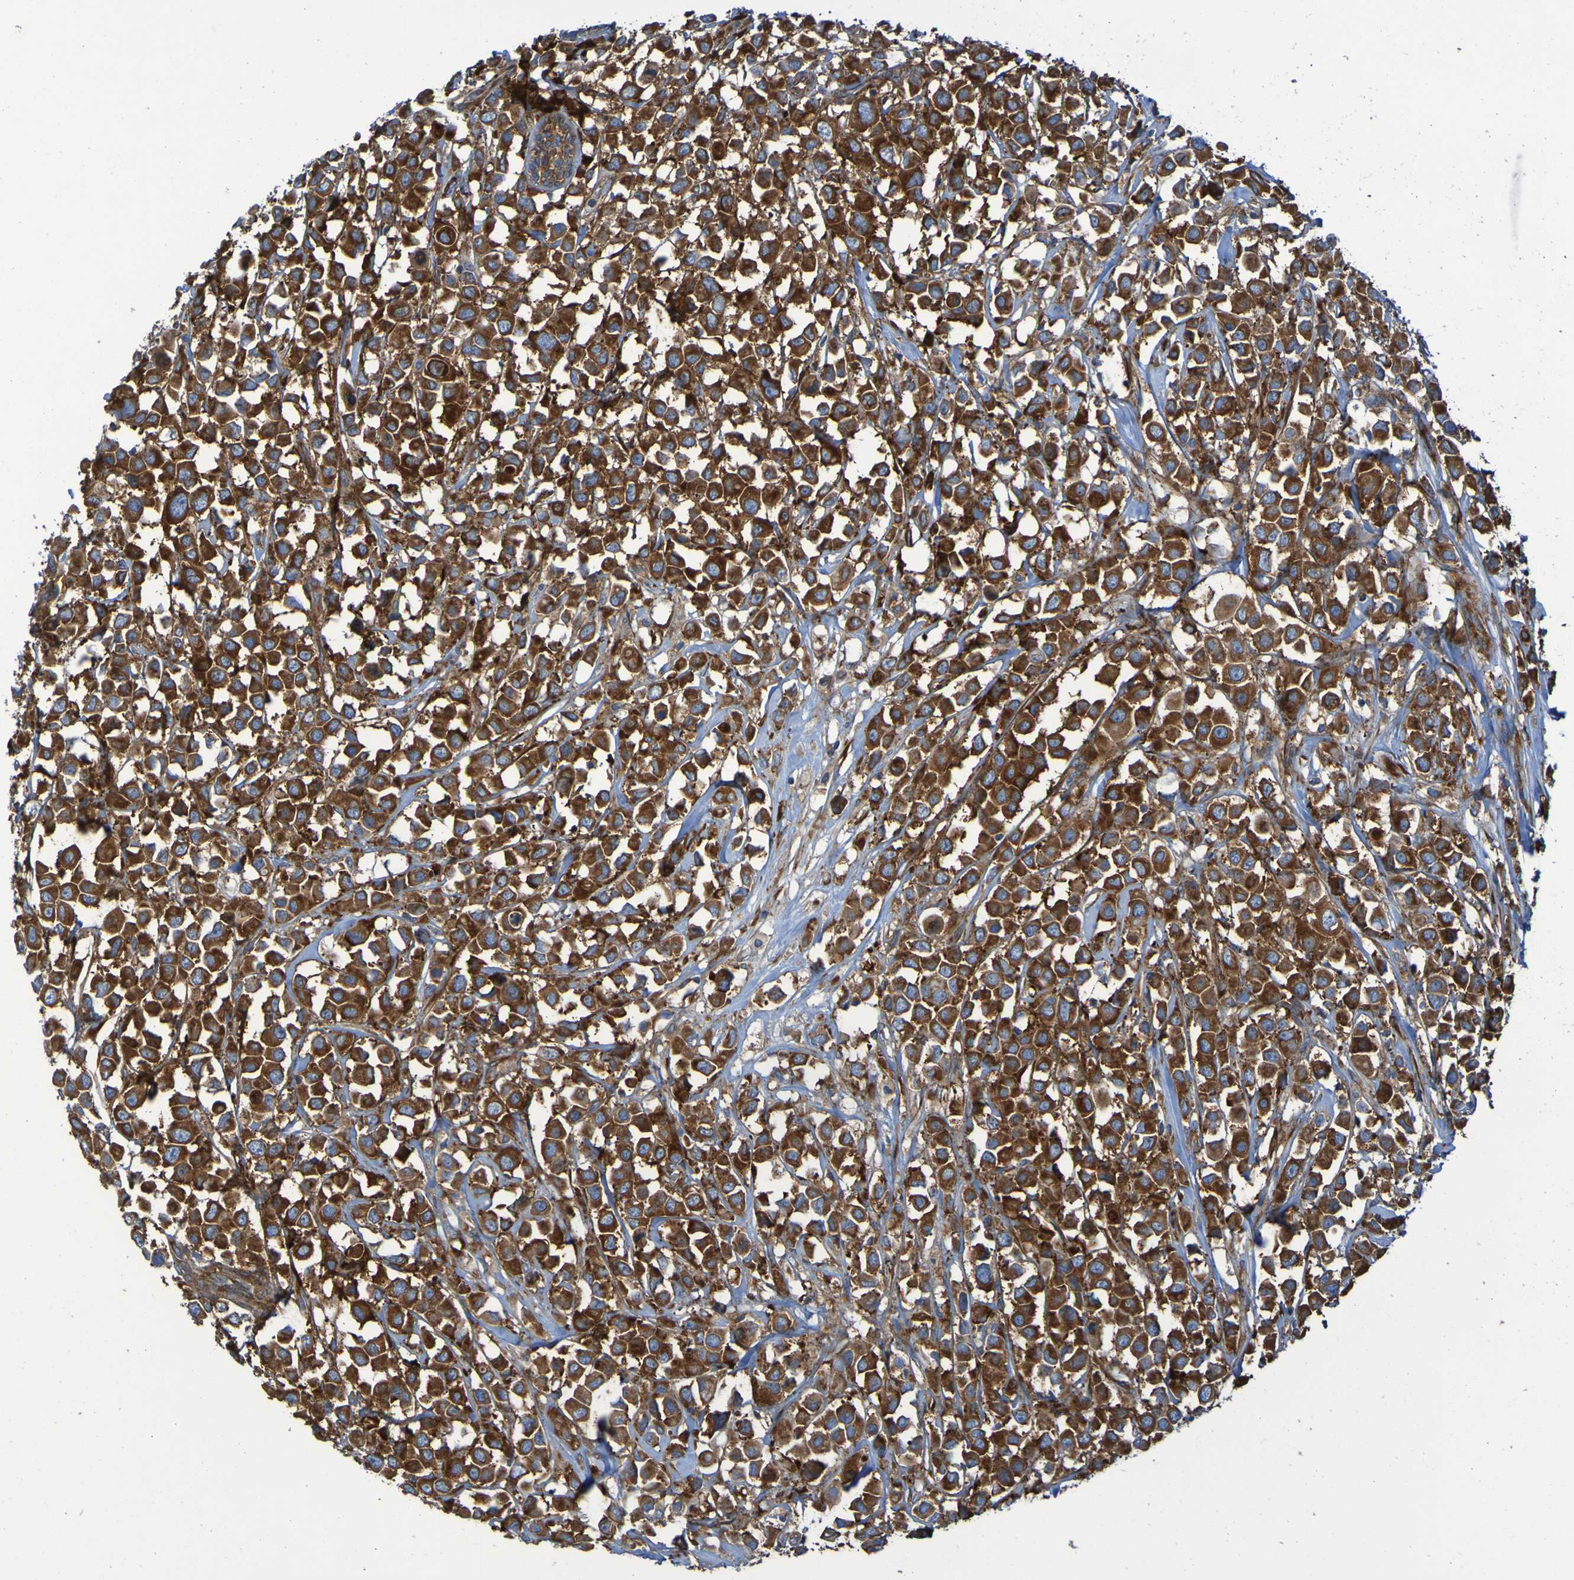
{"staining": {"intensity": "strong", "quantity": ">75%", "location": "cytoplasmic/membranous"}, "tissue": "breast cancer", "cell_type": "Tumor cells", "image_type": "cancer", "snomed": [{"axis": "morphology", "description": "Duct carcinoma"}, {"axis": "topography", "description": "Breast"}], "caption": "Protein expression analysis of human intraductal carcinoma (breast) reveals strong cytoplasmic/membranous staining in about >75% of tumor cells.", "gene": "RPL10", "patient": {"sex": "female", "age": 61}}